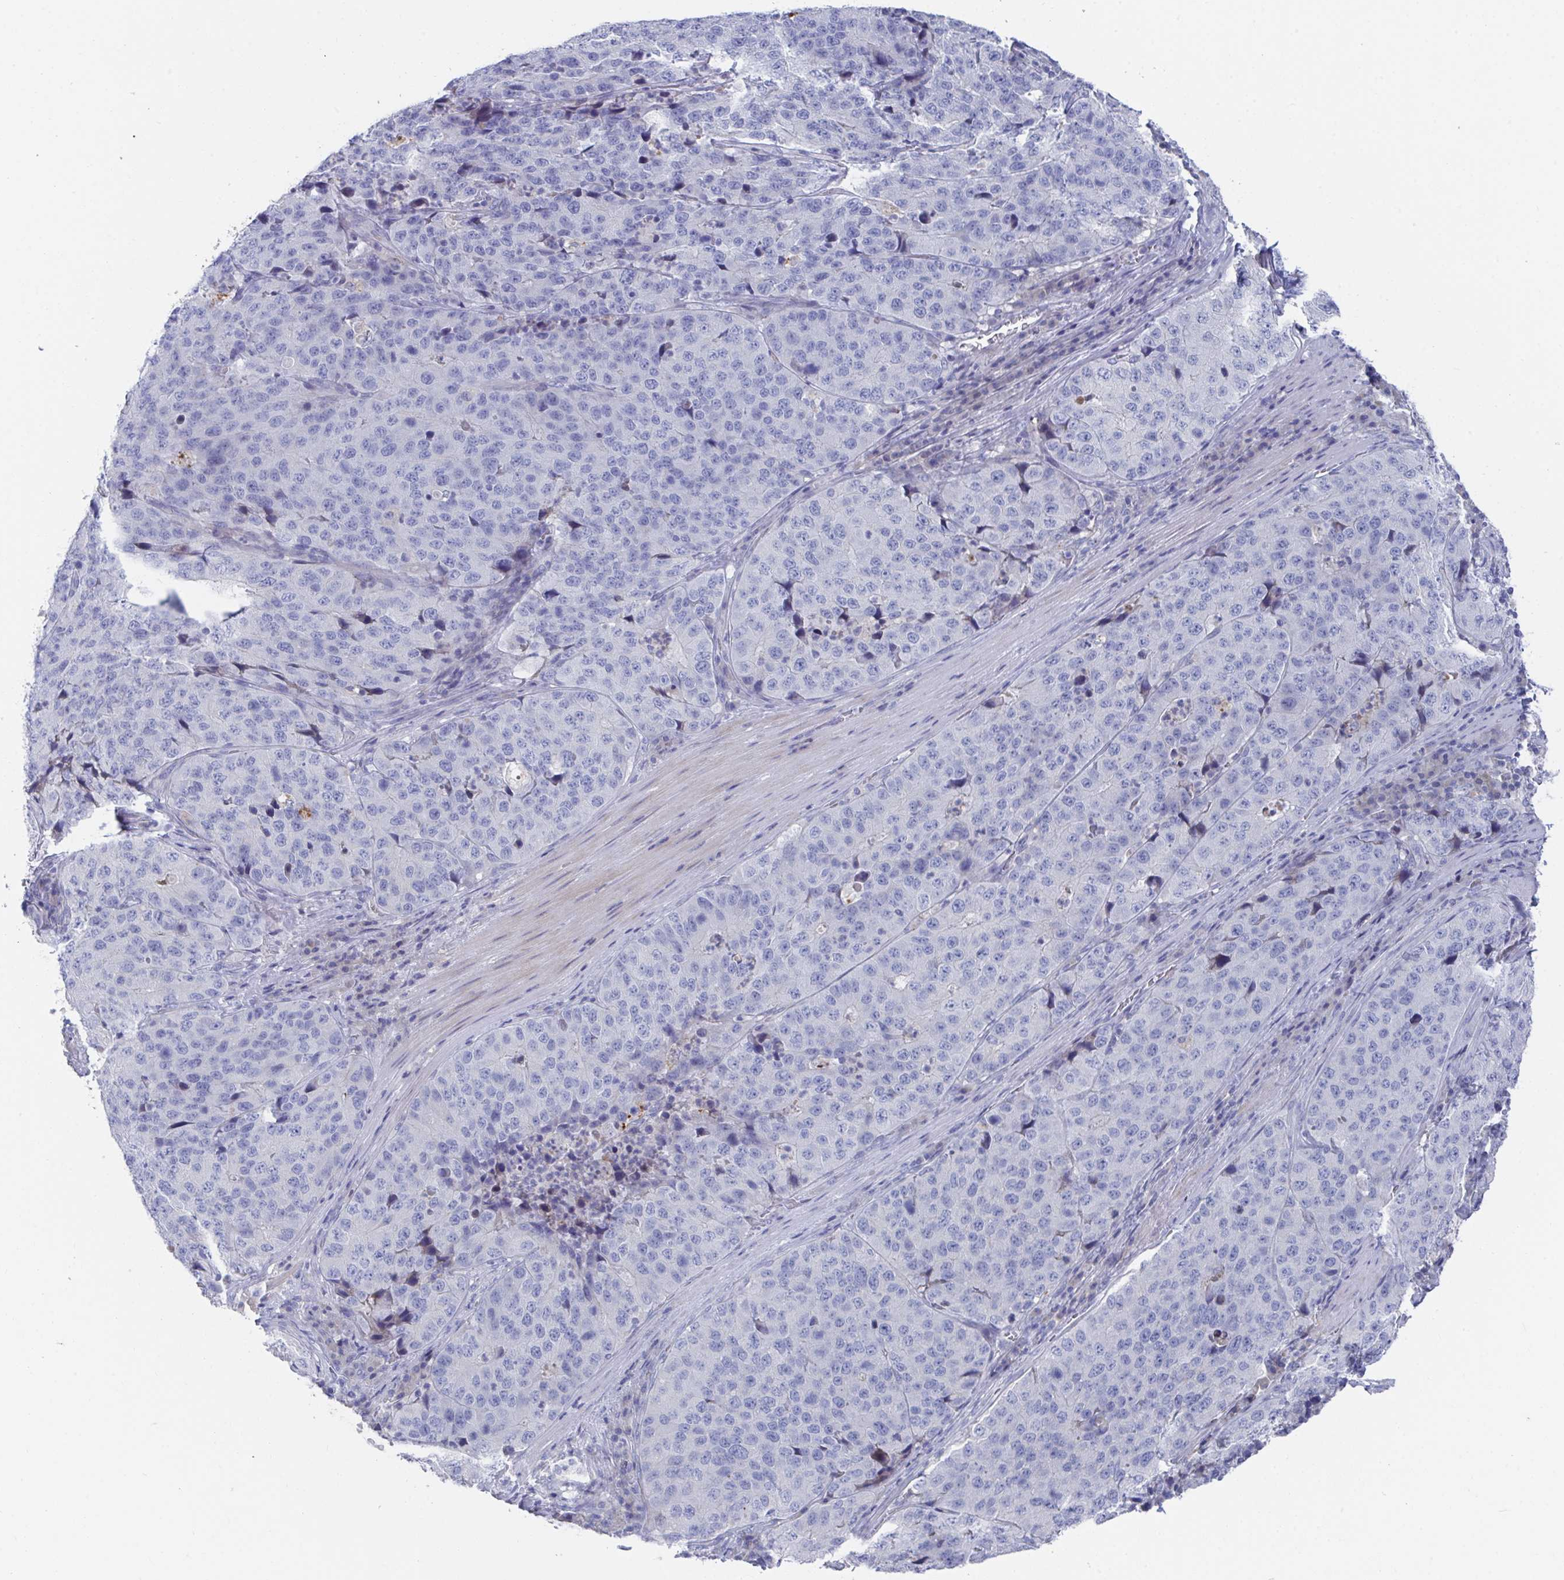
{"staining": {"intensity": "negative", "quantity": "none", "location": "none"}, "tissue": "stomach cancer", "cell_type": "Tumor cells", "image_type": "cancer", "snomed": [{"axis": "morphology", "description": "Adenocarcinoma, NOS"}, {"axis": "topography", "description": "Stomach"}], "caption": "Immunohistochemistry (IHC) histopathology image of adenocarcinoma (stomach) stained for a protein (brown), which reveals no positivity in tumor cells. (DAB immunohistochemistry (IHC) with hematoxylin counter stain).", "gene": "TNFAIP6", "patient": {"sex": "male", "age": 71}}